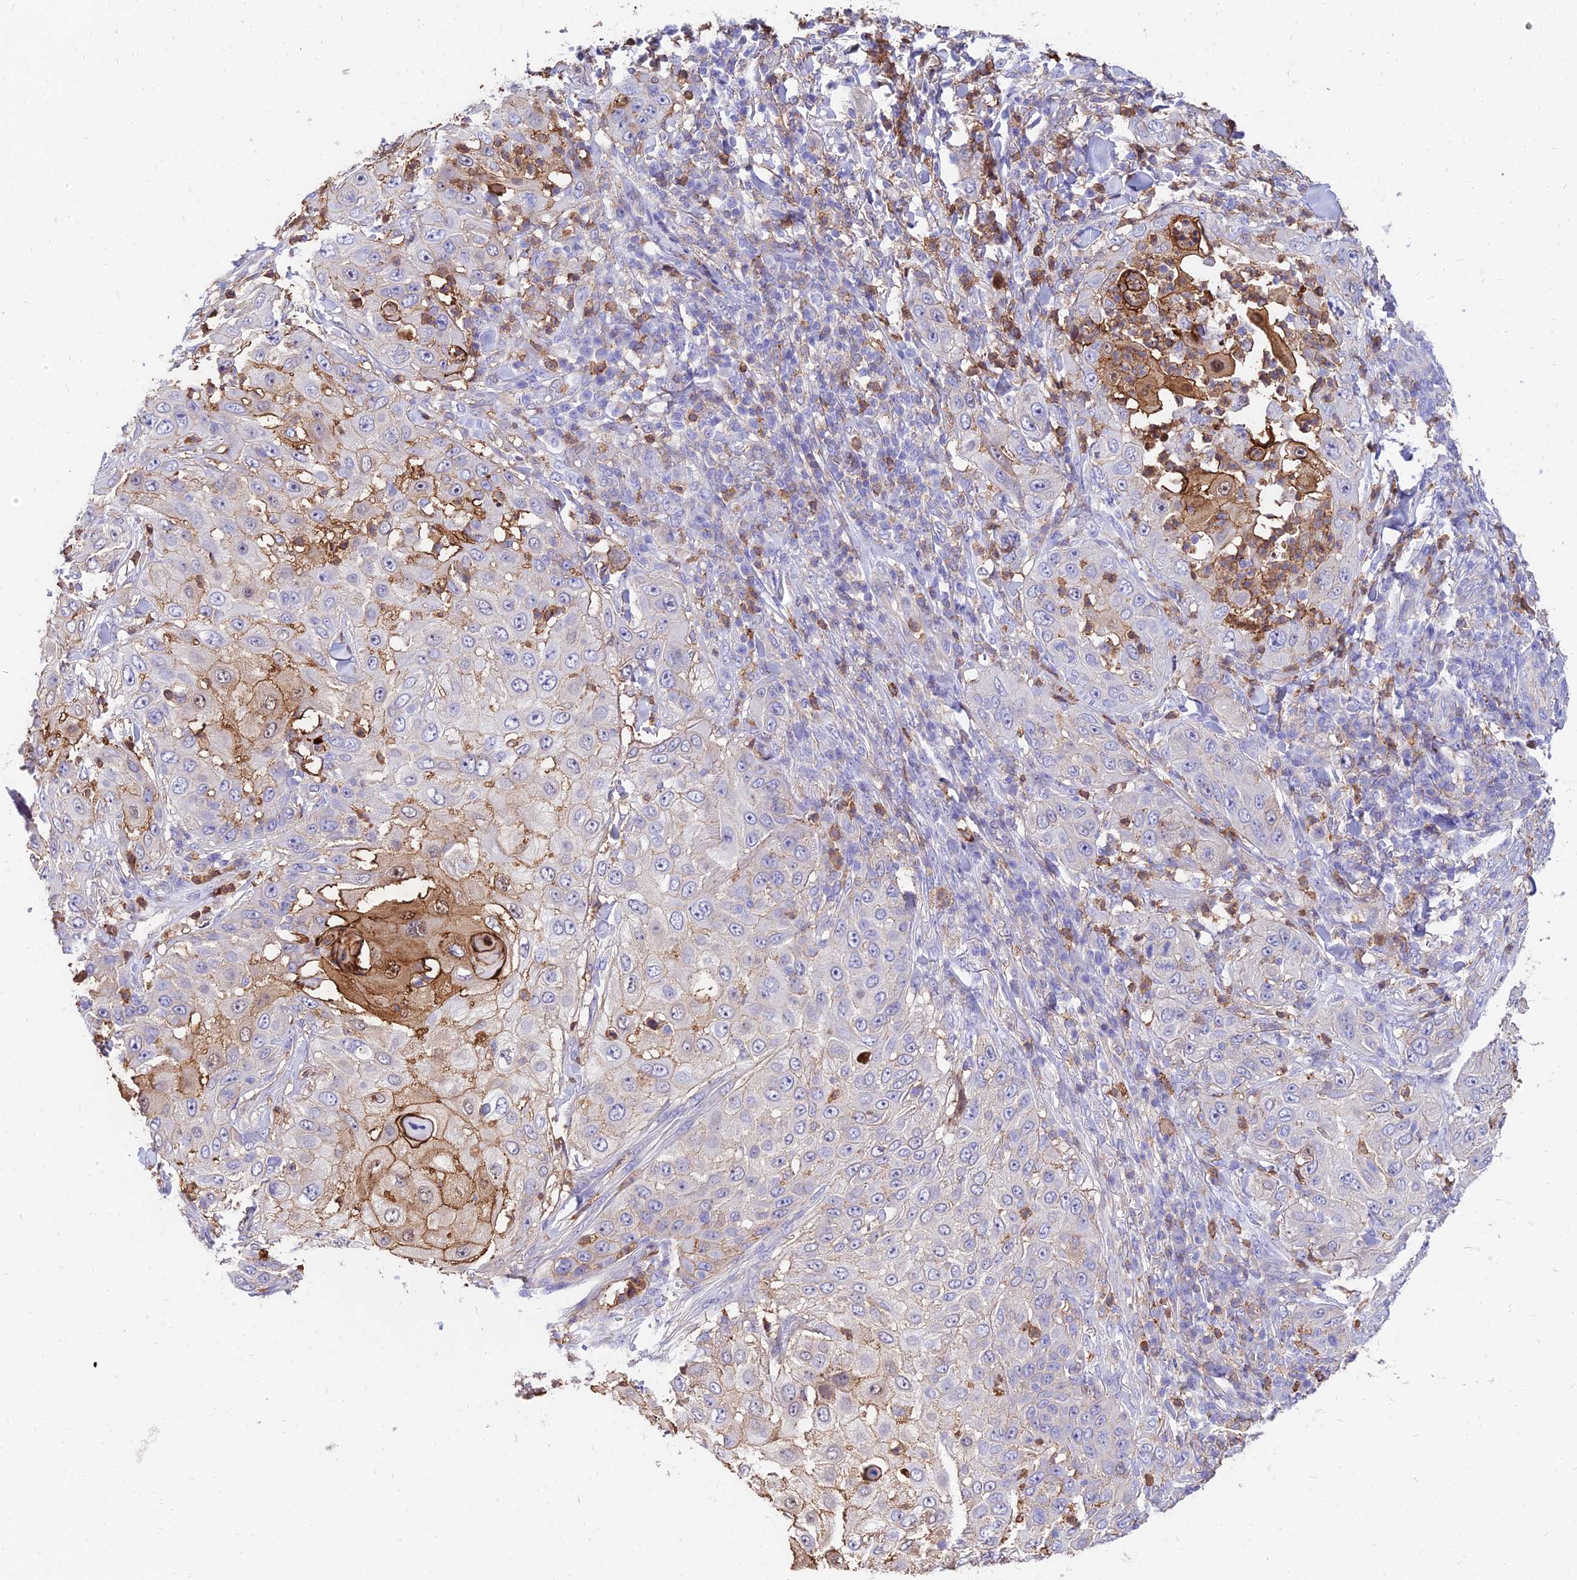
{"staining": {"intensity": "moderate", "quantity": "25%-75%", "location": "cytoplasmic/membranous"}, "tissue": "skin cancer", "cell_type": "Tumor cells", "image_type": "cancer", "snomed": [{"axis": "morphology", "description": "Squamous cell carcinoma, NOS"}, {"axis": "topography", "description": "Skin"}], "caption": "High-magnification brightfield microscopy of squamous cell carcinoma (skin) stained with DAB (brown) and counterstained with hematoxylin (blue). tumor cells exhibit moderate cytoplasmic/membranous expression is present in about25%-75% of cells. The staining was performed using DAB, with brown indicating positive protein expression. Nuclei are stained blue with hematoxylin.", "gene": "SREK1IP1", "patient": {"sex": "female", "age": 44}}